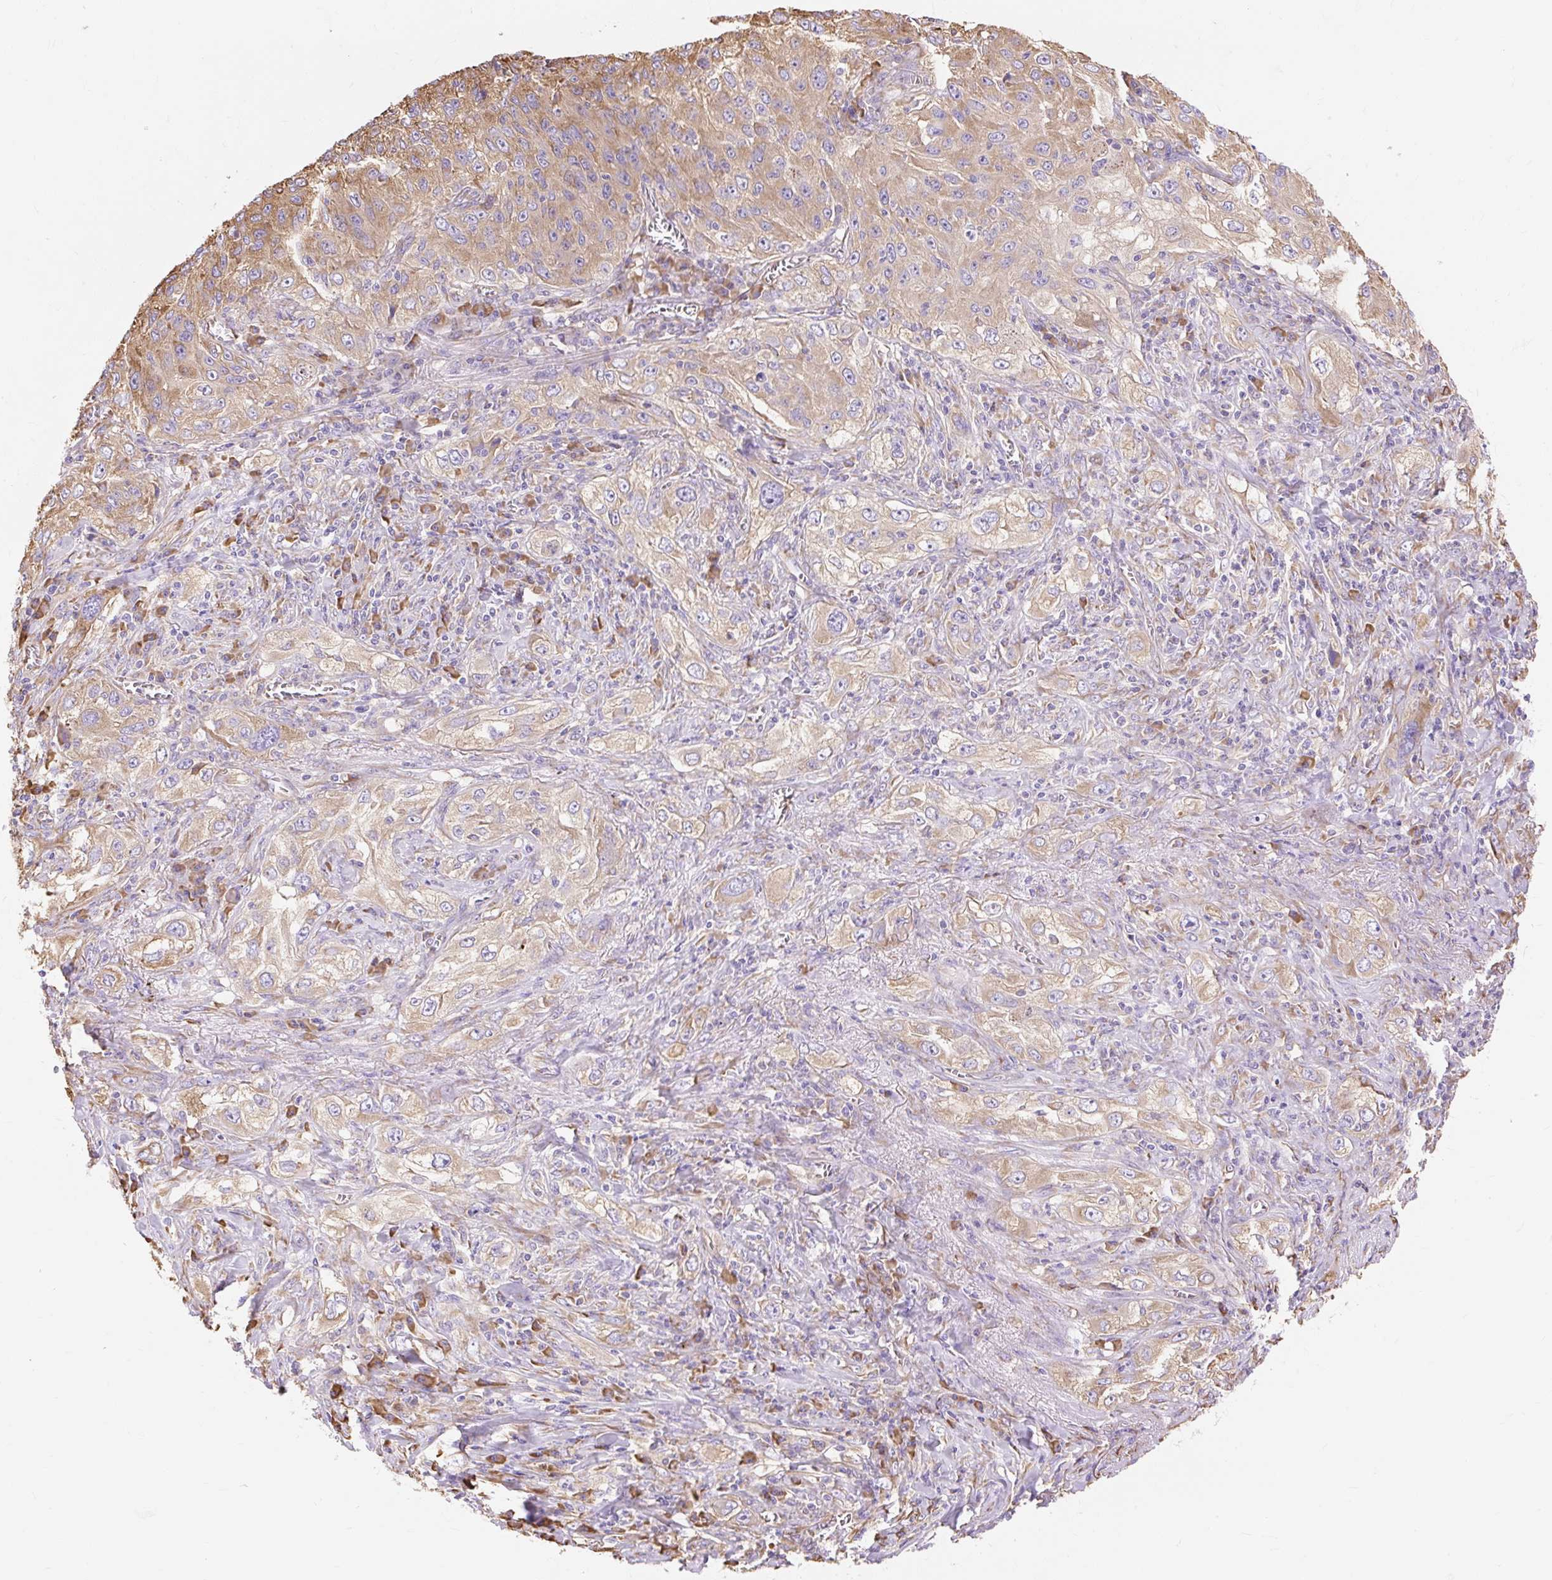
{"staining": {"intensity": "weak", "quantity": ">75%", "location": "cytoplasmic/membranous"}, "tissue": "lung cancer", "cell_type": "Tumor cells", "image_type": "cancer", "snomed": [{"axis": "morphology", "description": "Squamous cell carcinoma, NOS"}, {"axis": "topography", "description": "Lung"}], "caption": "The photomicrograph reveals immunohistochemical staining of lung cancer. There is weak cytoplasmic/membranous positivity is appreciated in about >75% of tumor cells. (Stains: DAB in brown, nuclei in blue, Microscopy: brightfield microscopy at high magnification).", "gene": "RPS17", "patient": {"sex": "female", "age": 69}}